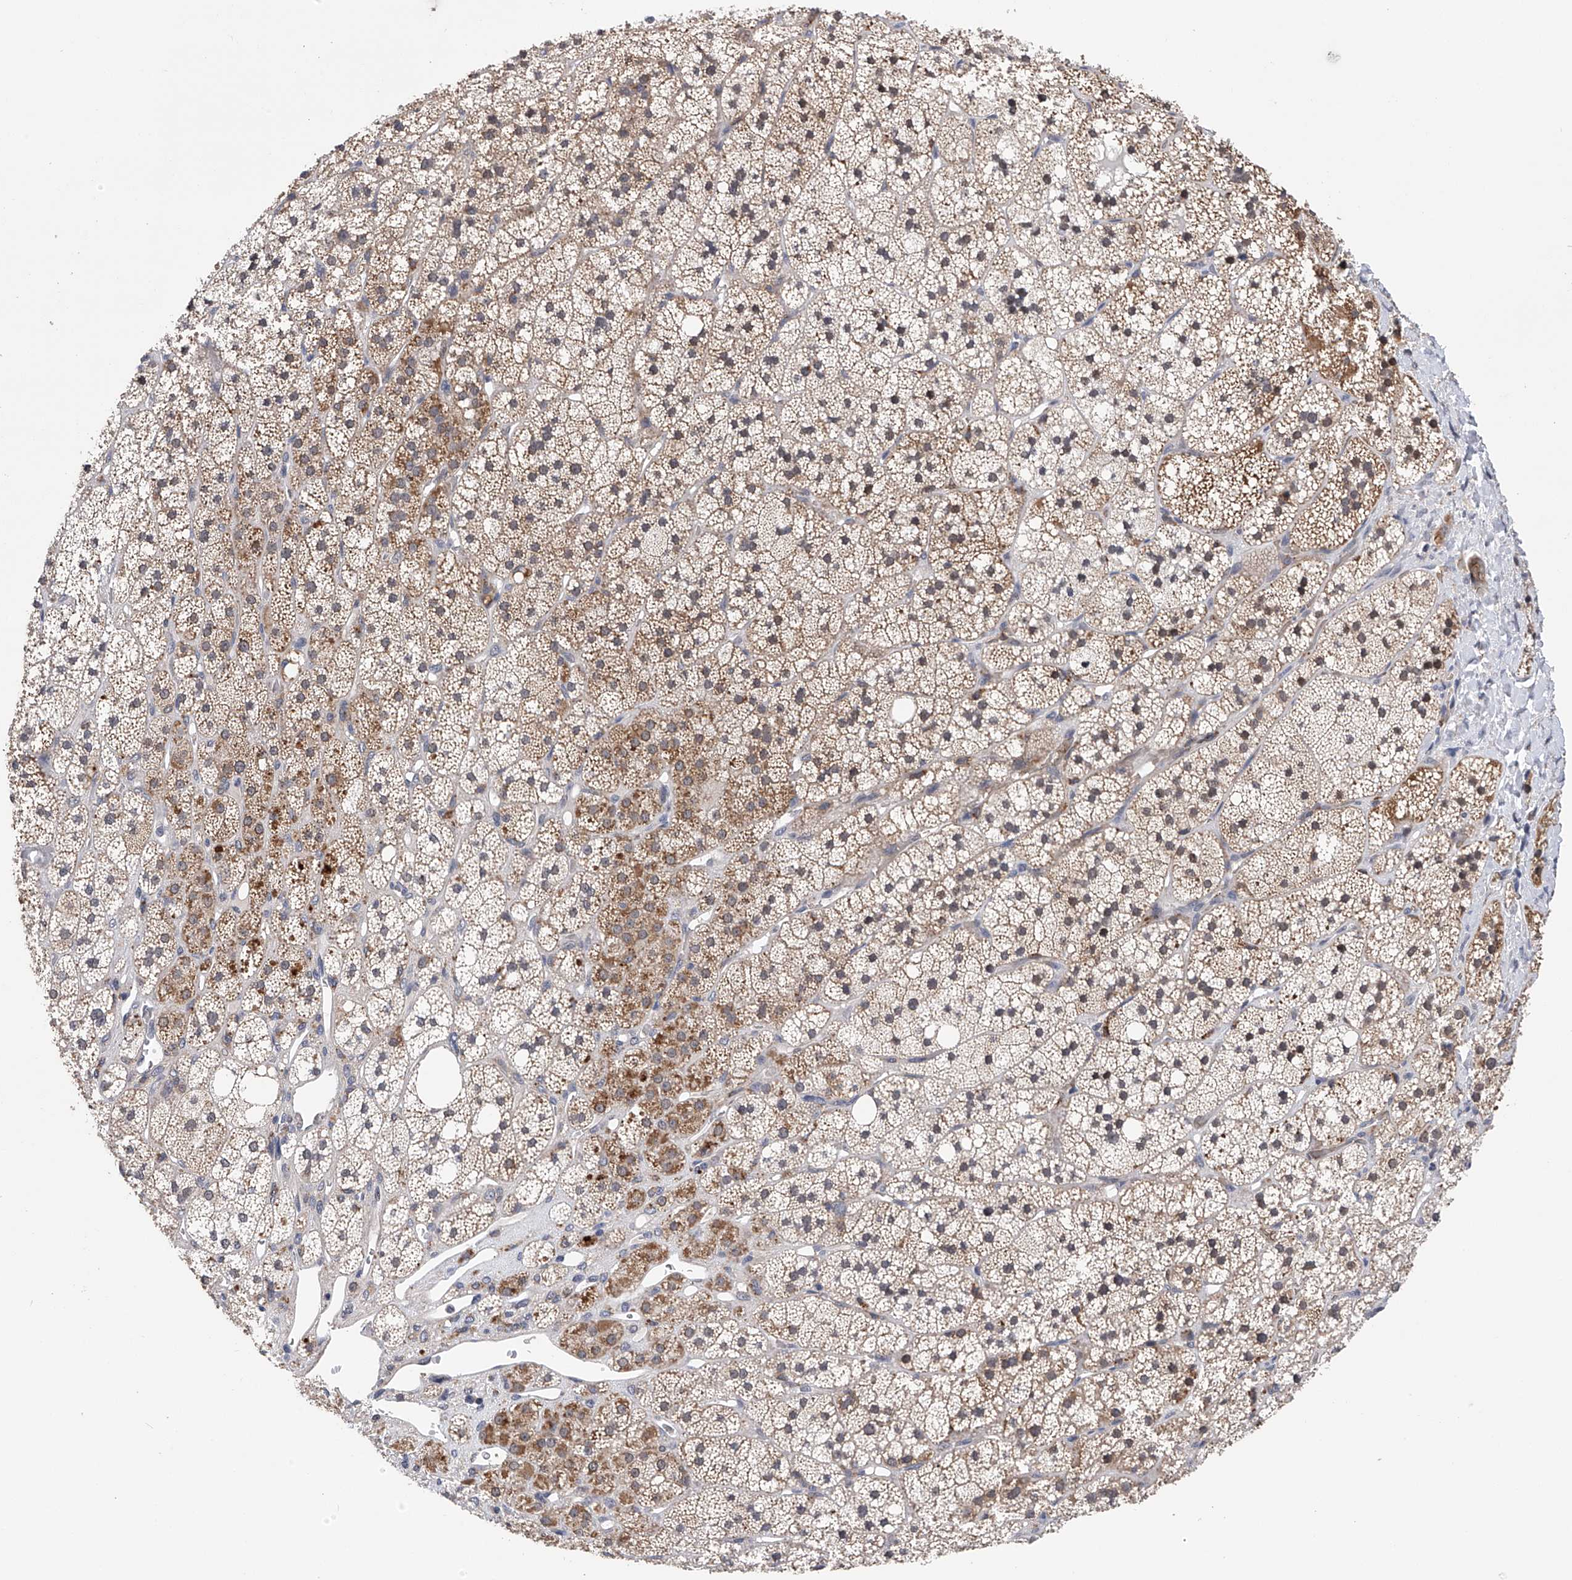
{"staining": {"intensity": "moderate", "quantity": "25%-75%", "location": "cytoplasmic/membranous,nuclear"}, "tissue": "adrenal gland", "cell_type": "Glandular cells", "image_type": "normal", "snomed": [{"axis": "morphology", "description": "Normal tissue, NOS"}, {"axis": "topography", "description": "Adrenal gland"}], "caption": "The histopathology image demonstrates immunohistochemical staining of normal adrenal gland. There is moderate cytoplasmic/membranous,nuclear expression is appreciated in about 25%-75% of glandular cells. (Stains: DAB (3,3'-diaminobenzidine) in brown, nuclei in blue, Microscopy: brightfield microscopy at high magnification).", "gene": "SPOCK1", "patient": {"sex": "male", "age": 61}}